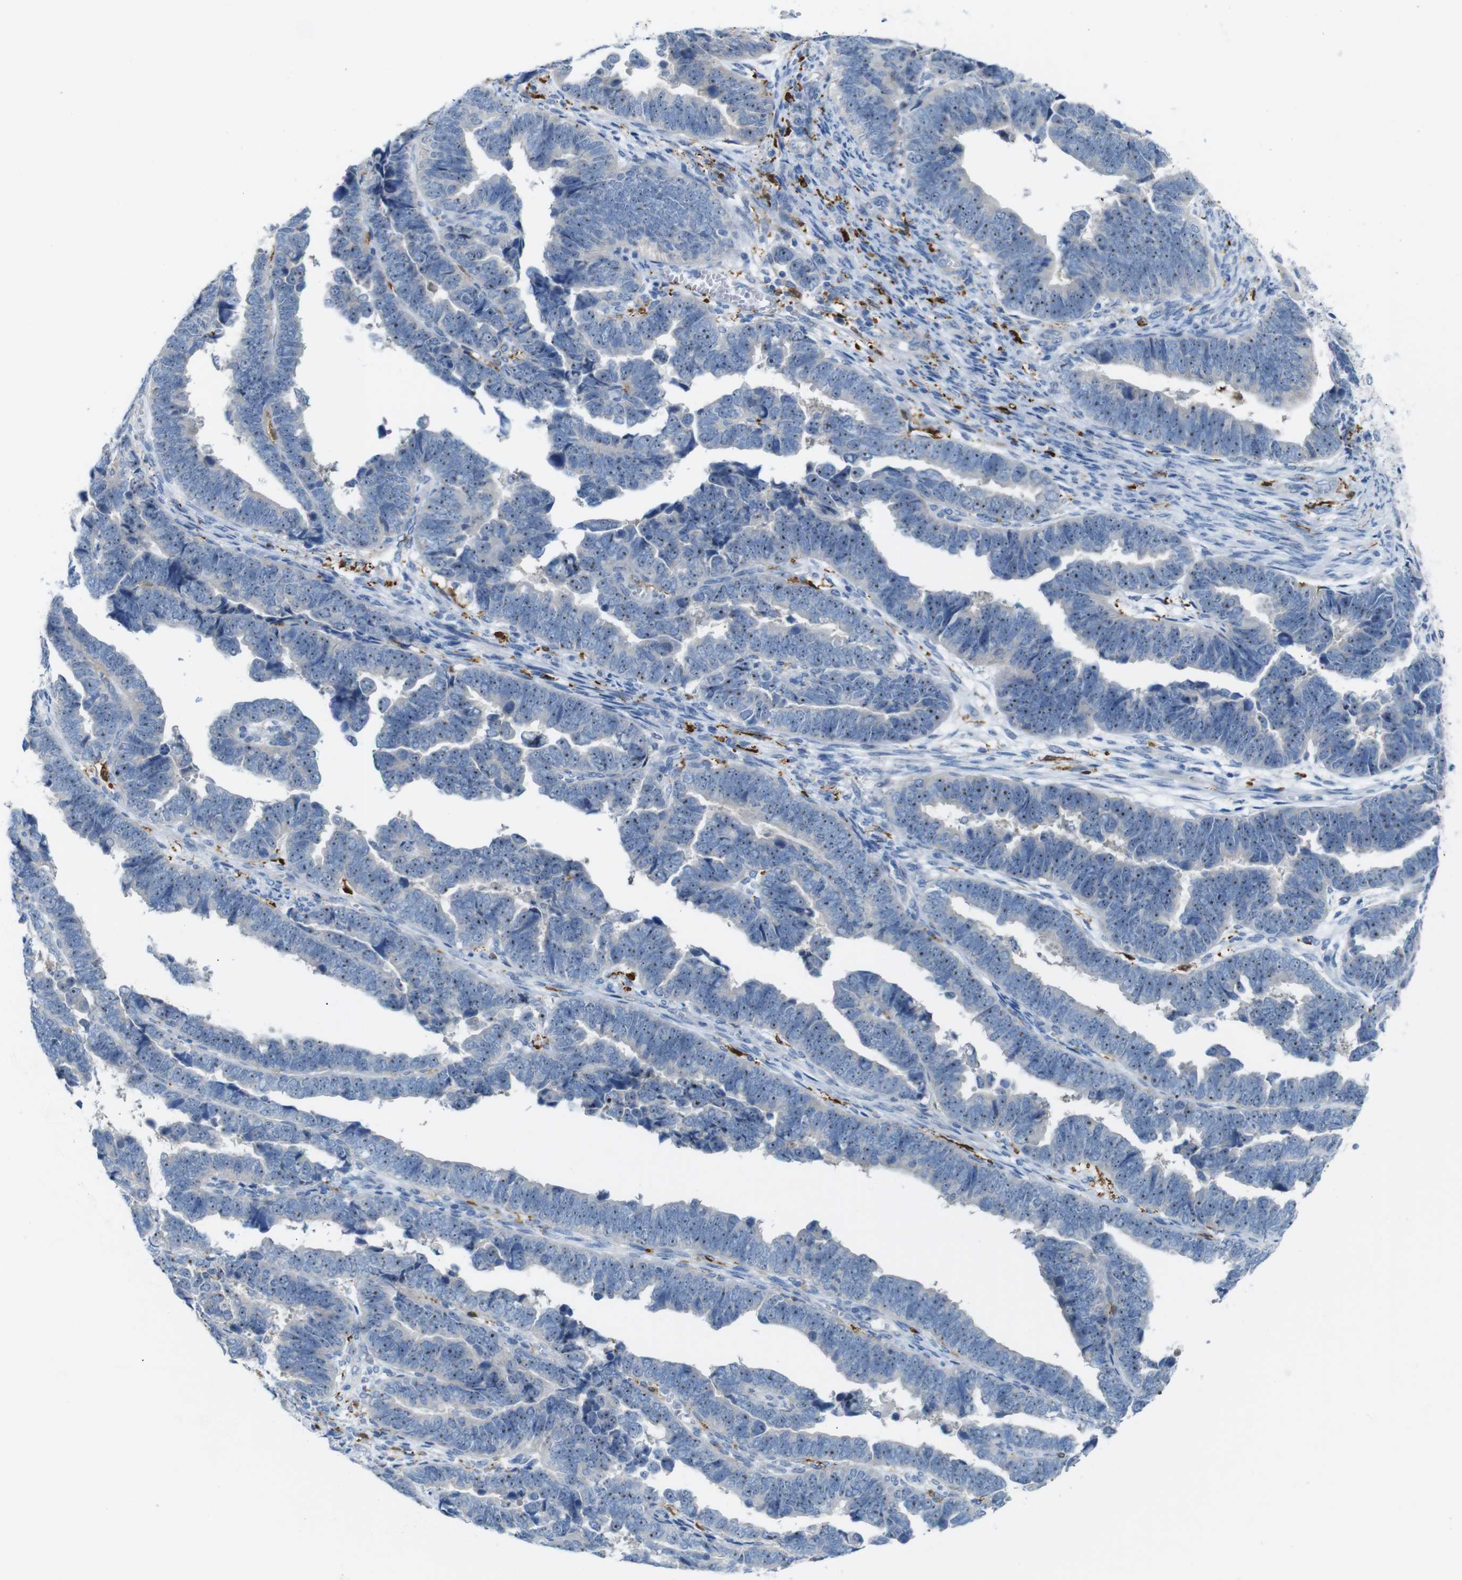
{"staining": {"intensity": "moderate", "quantity": ">75%", "location": "nuclear"}, "tissue": "endometrial cancer", "cell_type": "Tumor cells", "image_type": "cancer", "snomed": [{"axis": "morphology", "description": "Adenocarcinoma, NOS"}, {"axis": "topography", "description": "Endometrium"}], "caption": "Protein expression analysis of human adenocarcinoma (endometrial) reveals moderate nuclear staining in about >75% of tumor cells.", "gene": "C1orf210", "patient": {"sex": "female", "age": 75}}